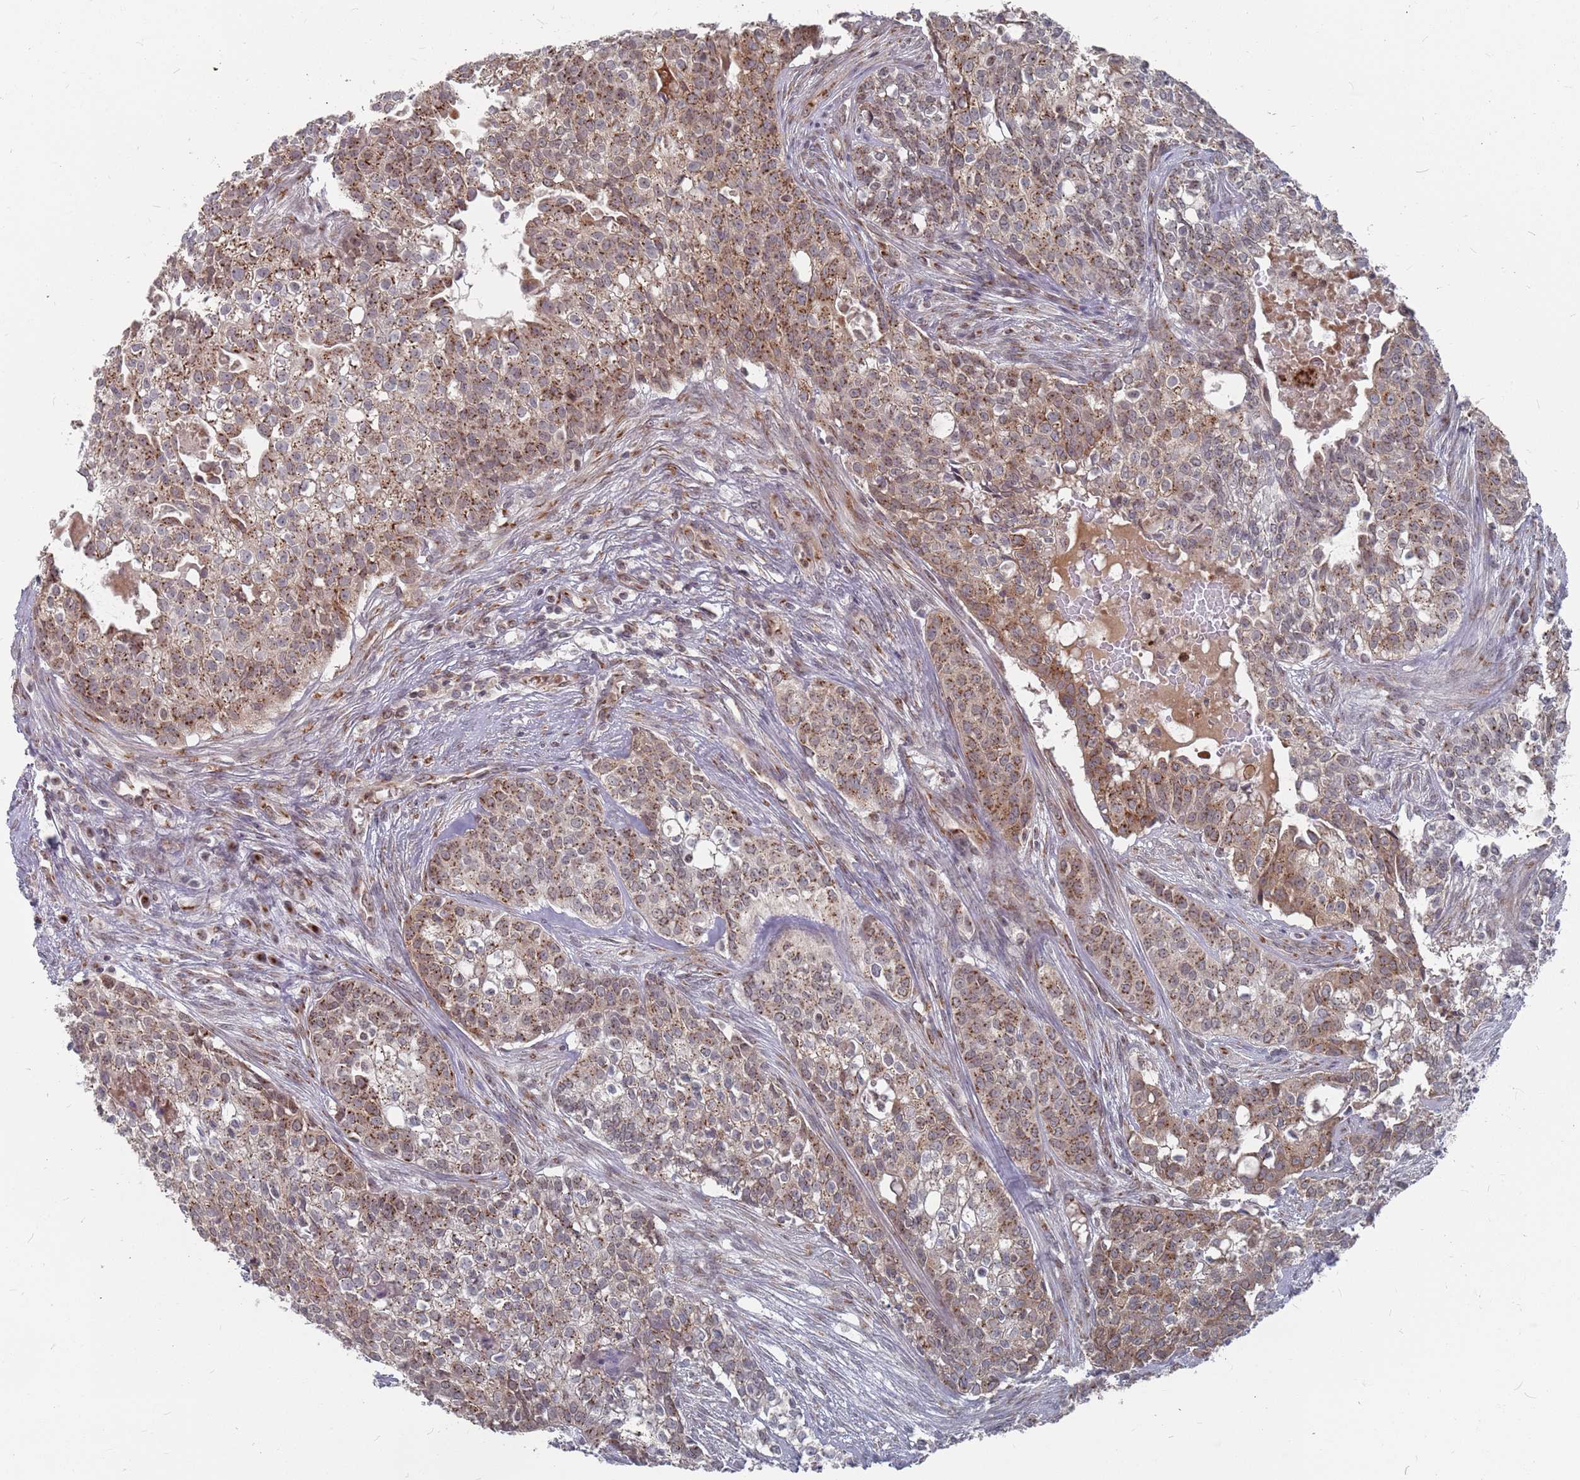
{"staining": {"intensity": "moderate", "quantity": "25%-75%", "location": "cytoplasmic/membranous"}, "tissue": "head and neck cancer", "cell_type": "Tumor cells", "image_type": "cancer", "snomed": [{"axis": "morphology", "description": "Adenocarcinoma, NOS"}, {"axis": "topography", "description": "Head-Neck"}], "caption": "A micrograph of adenocarcinoma (head and neck) stained for a protein demonstrates moderate cytoplasmic/membranous brown staining in tumor cells. The staining was performed using DAB, with brown indicating positive protein expression. Nuclei are stained blue with hematoxylin.", "gene": "FMO4", "patient": {"sex": "male", "age": 81}}